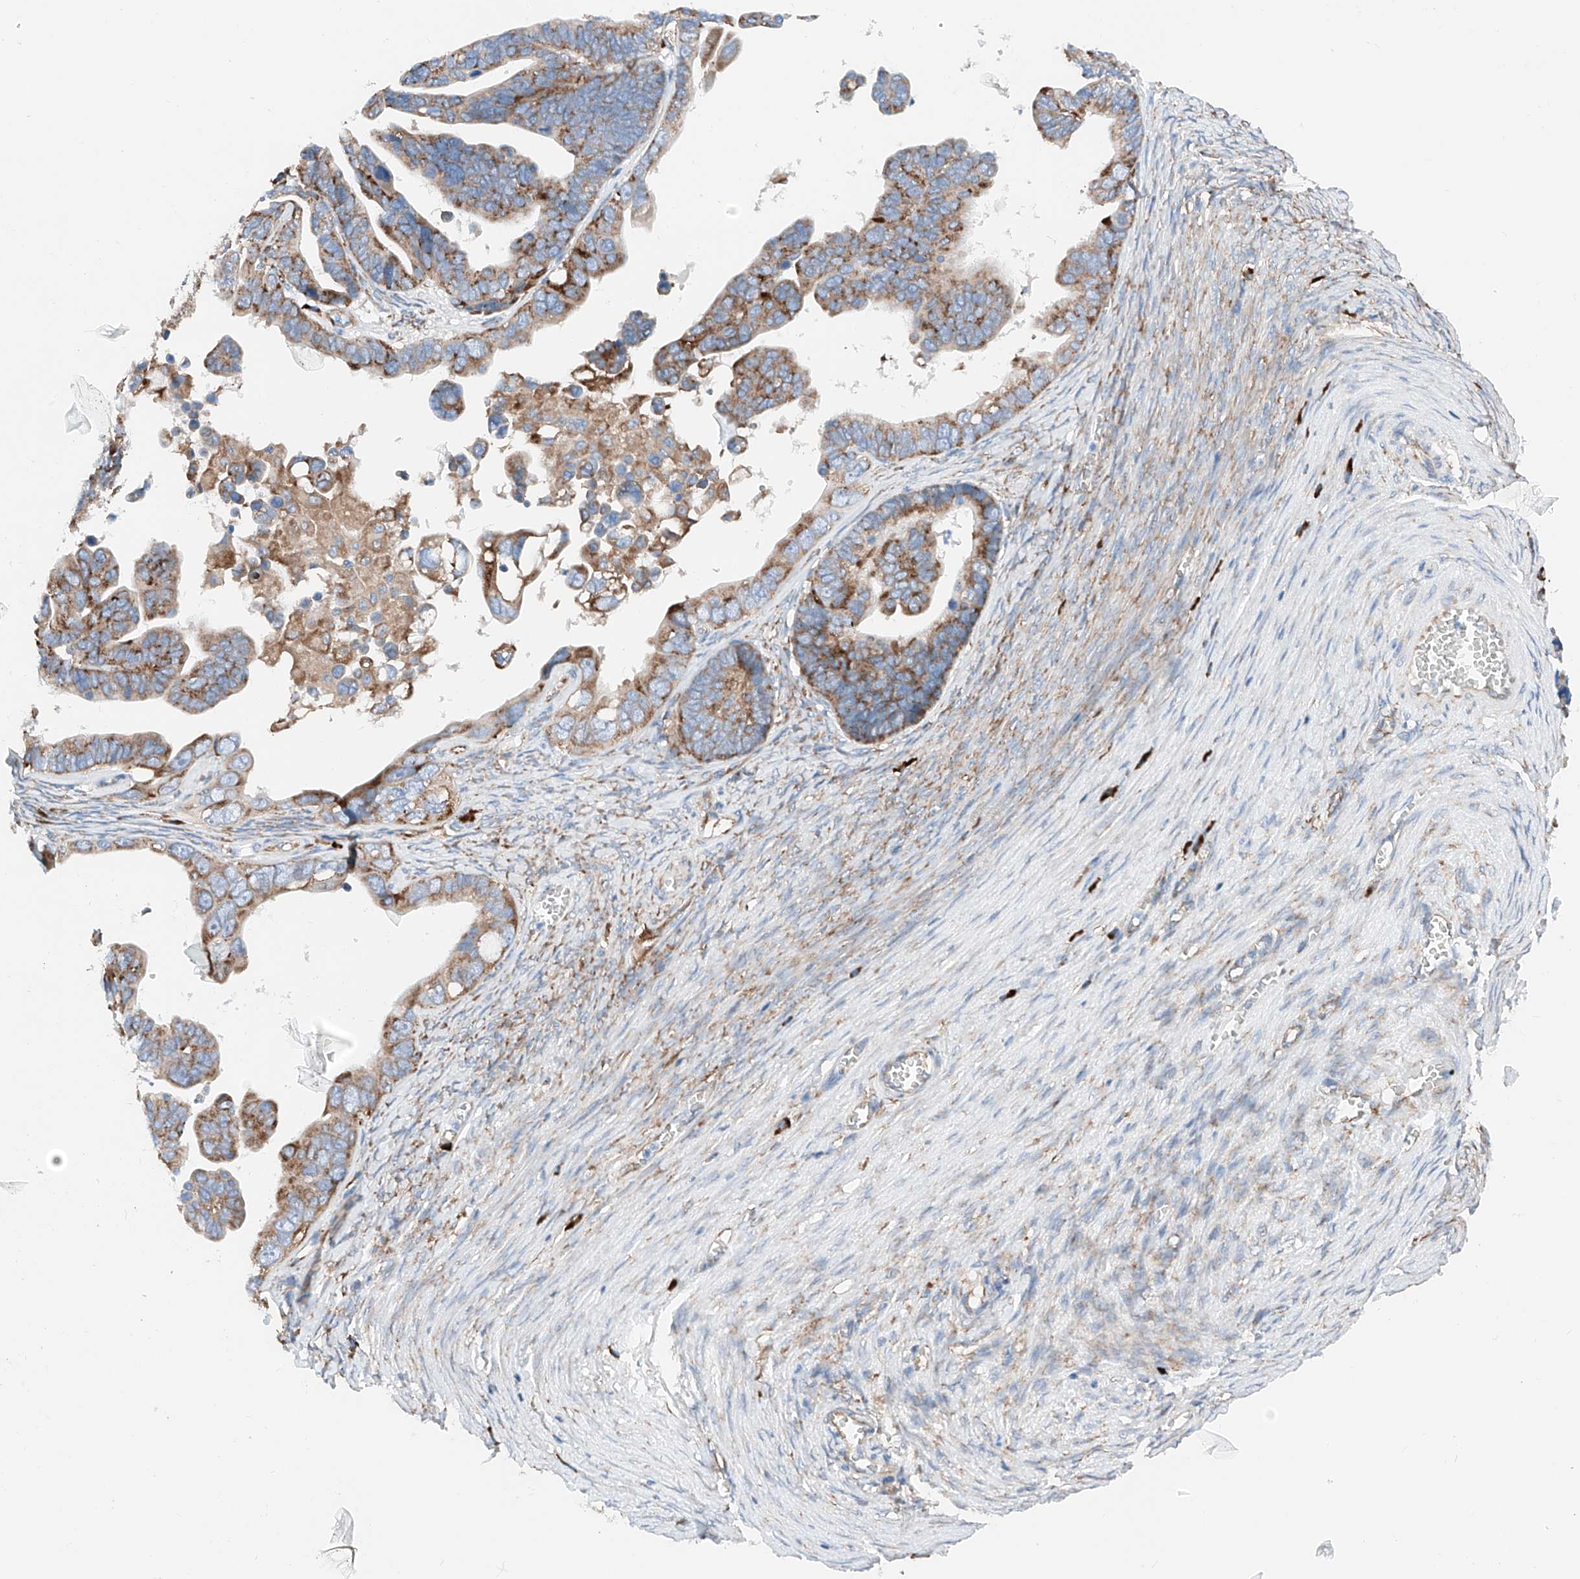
{"staining": {"intensity": "moderate", "quantity": ">75%", "location": "cytoplasmic/membranous"}, "tissue": "ovarian cancer", "cell_type": "Tumor cells", "image_type": "cancer", "snomed": [{"axis": "morphology", "description": "Cystadenocarcinoma, serous, NOS"}, {"axis": "topography", "description": "Ovary"}], "caption": "This histopathology image demonstrates IHC staining of serous cystadenocarcinoma (ovarian), with medium moderate cytoplasmic/membranous staining in approximately >75% of tumor cells.", "gene": "CRELD1", "patient": {"sex": "female", "age": 56}}